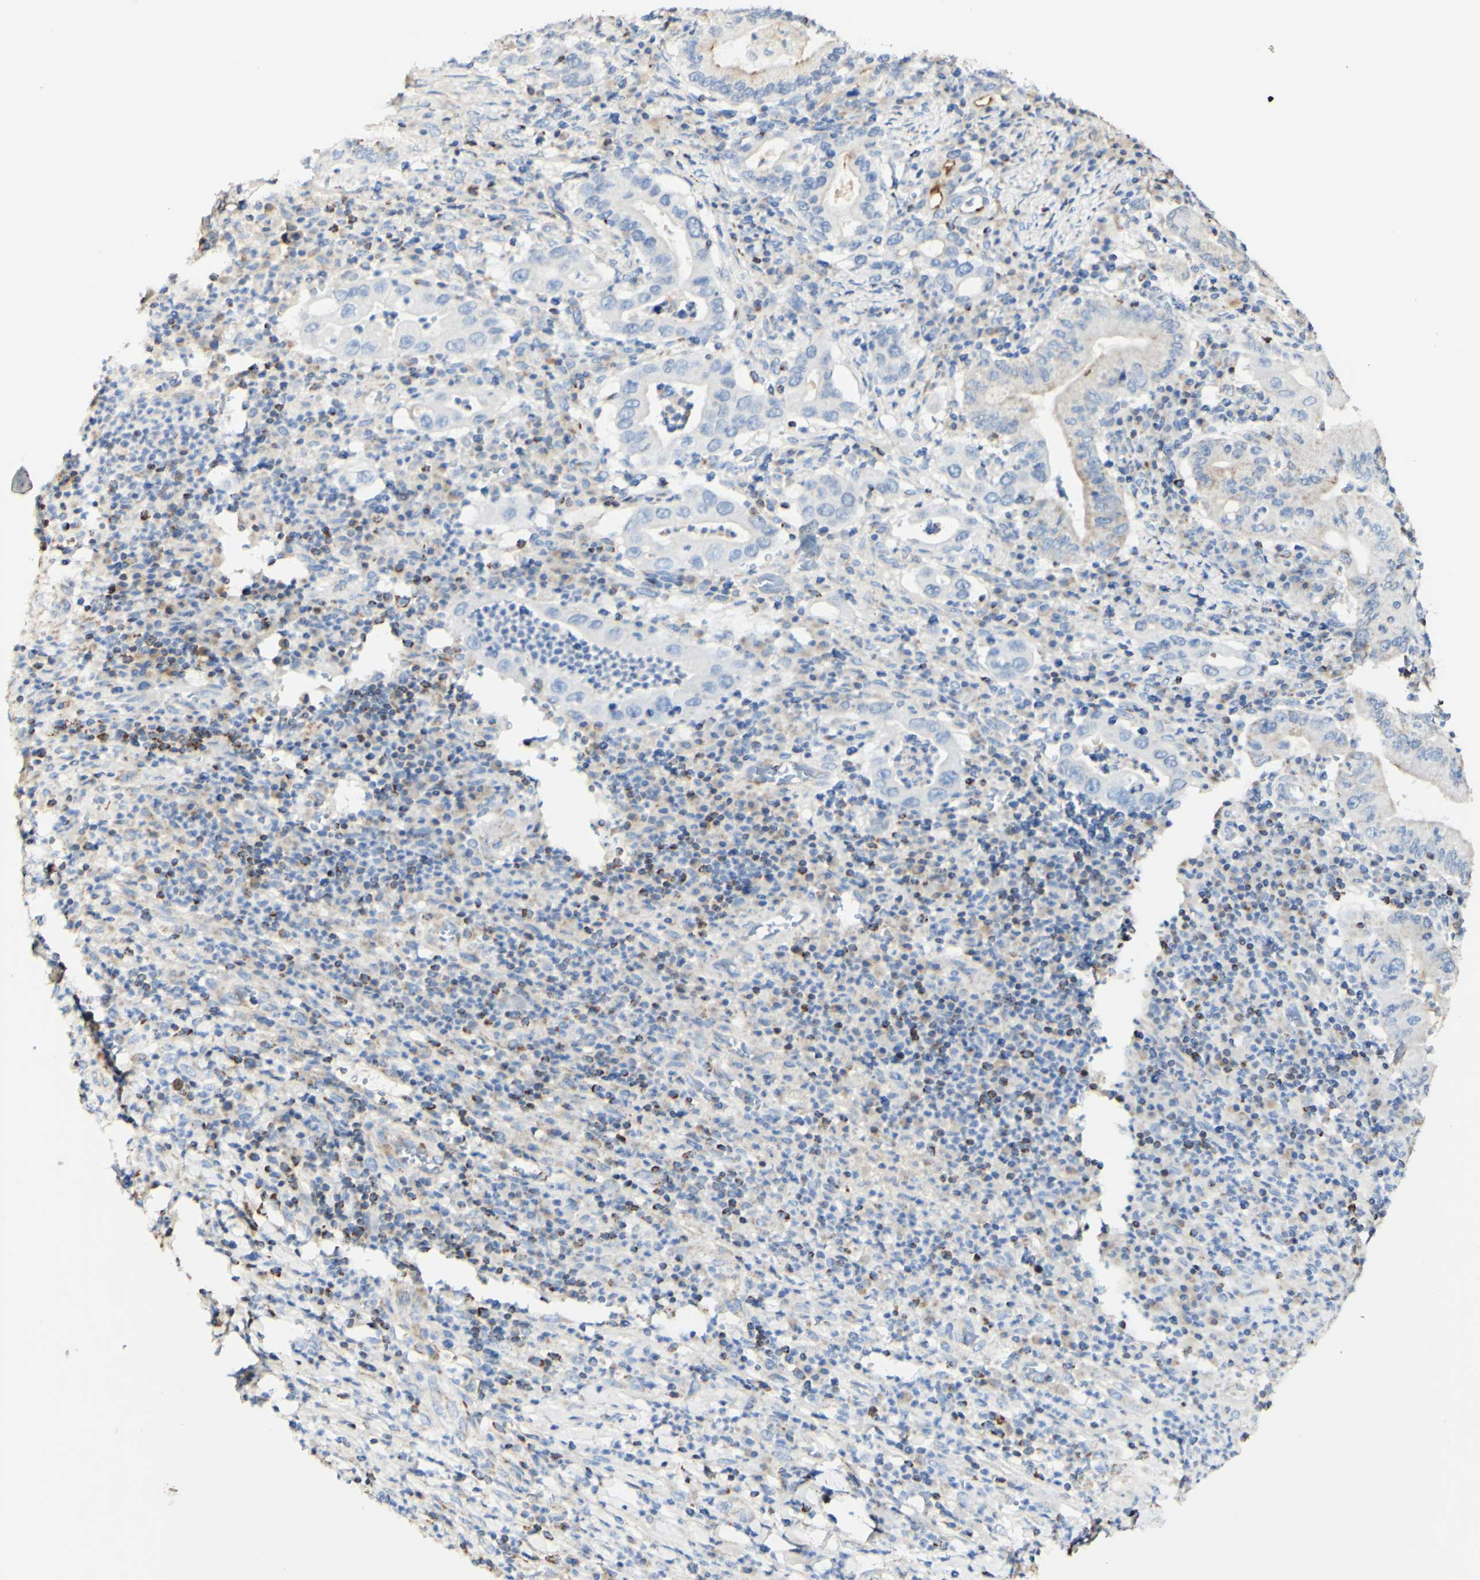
{"staining": {"intensity": "negative", "quantity": "none", "location": "none"}, "tissue": "stomach cancer", "cell_type": "Tumor cells", "image_type": "cancer", "snomed": [{"axis": "morphology", "description": "Normal tissue, NOS"}, {"axis": "morphology", "description": "Adenocarcinoma, NOS"}, {"axis": "topography", "description": "Esophagus"}, {"axis": "topography", "description": "Stomach, upper"}, {"axis": "topography", "description": "Peripheral nerve tissue"}], "caption": "An image of adenocarcinoma (stomach) stained for a protein shows no brown staining in tumor cells. The staining is performed using DAB brown chromogen with nuclei counter-stained in using hematoxylin.", "gene": "OXCT1", "patient": {"sex": "male", "age": 62}}